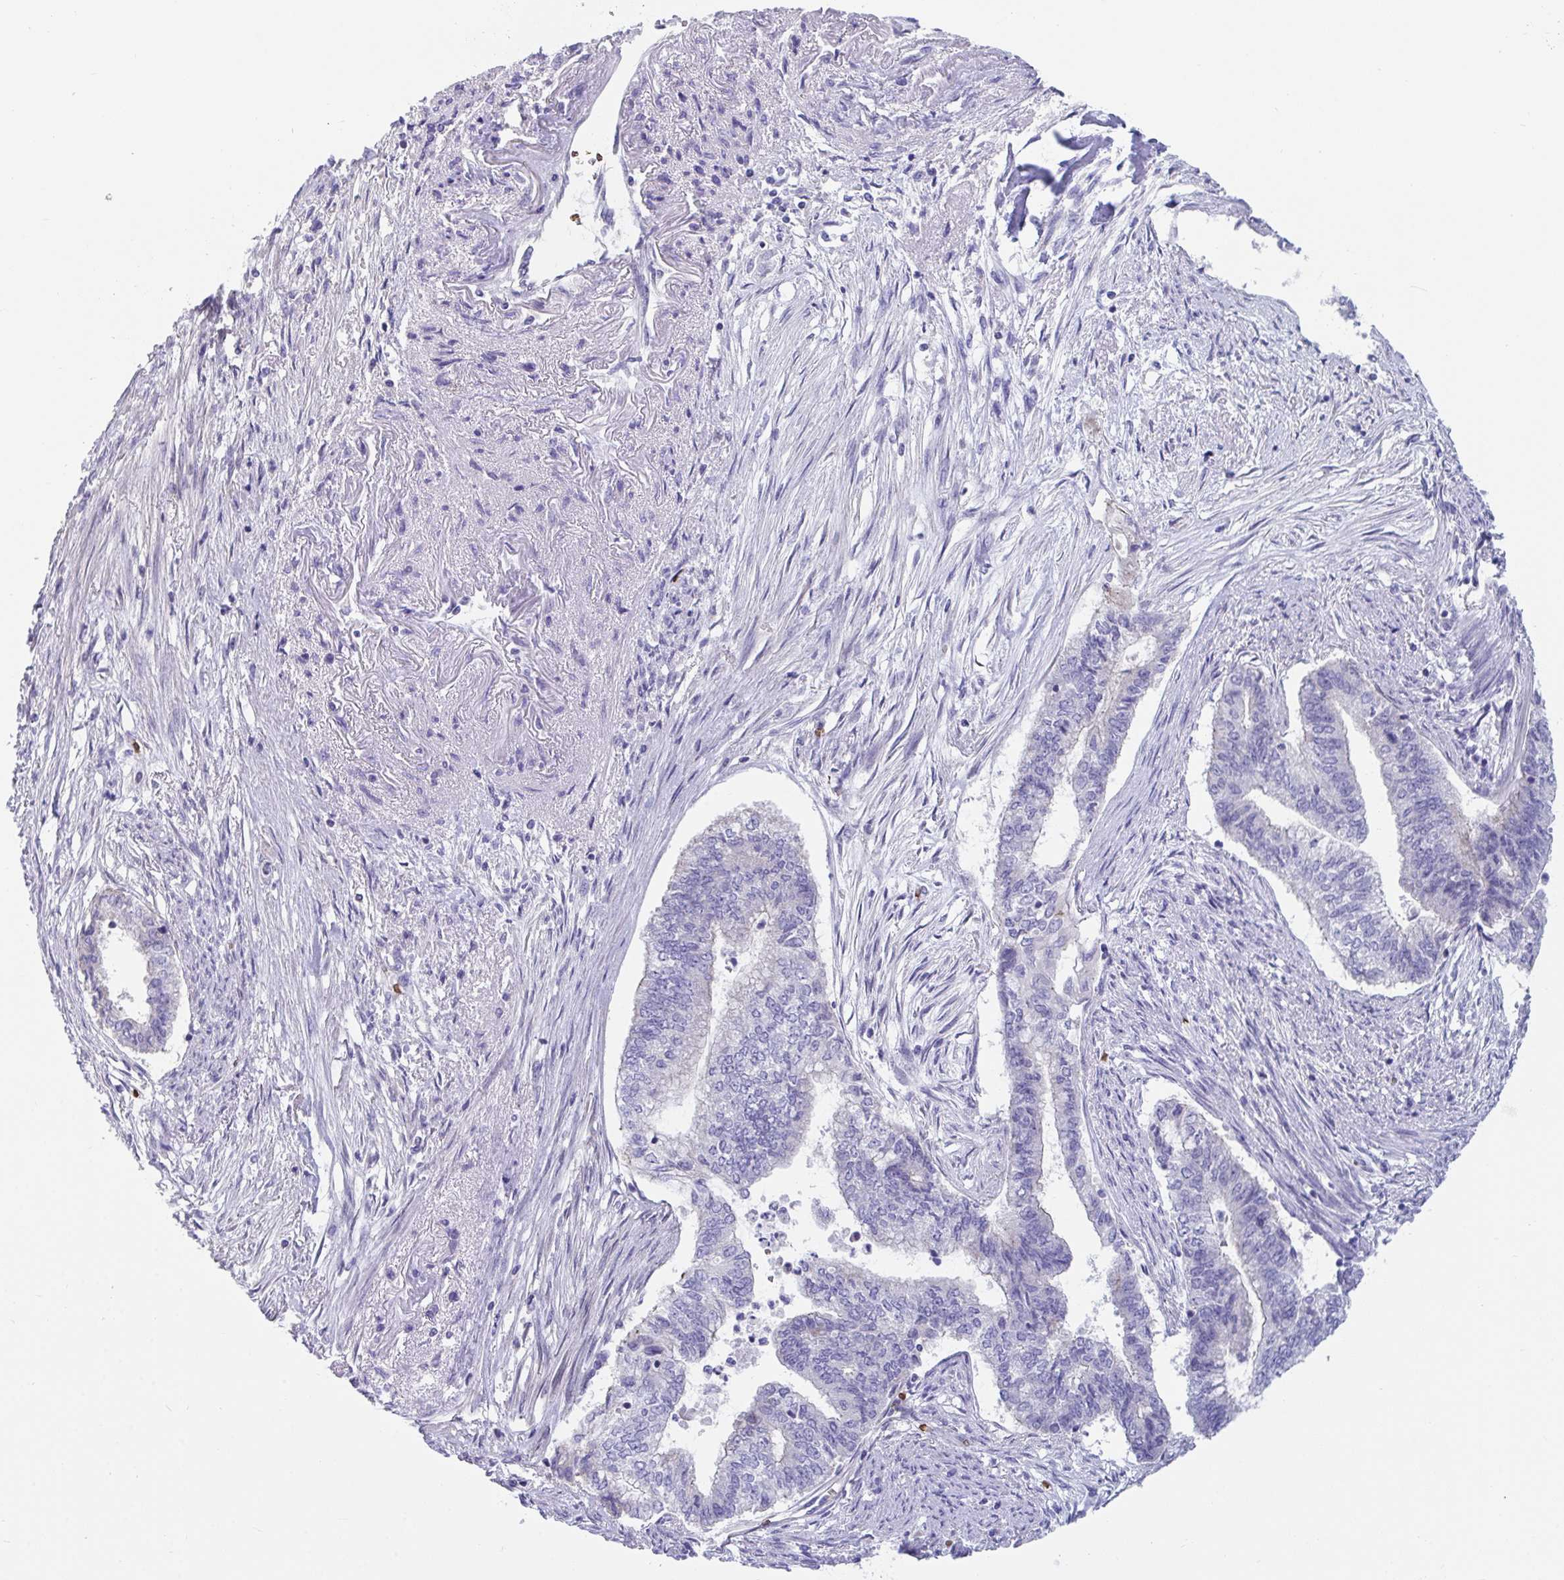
{"staining": {"intensity": "negative", "quantity": "none", "location": "none"}, "tissue": "endometrial cancer", "cell_type": "Tumor cells", "image_type": "cancer", "snomed": [{"axis": "morphology", "description": "Adenocarcinoma, NOS"}, {"axis": "topography", "description": "Endometrium"}], "caption": "Immunohistochemistry (IHC) photomicrograph of neoplastic tissue: endometrial cancer stained with DAB shows no significant protein expression in tumor cells.", "gene": "TTC30B", "patient": {"sex": "female", "age": 65}}